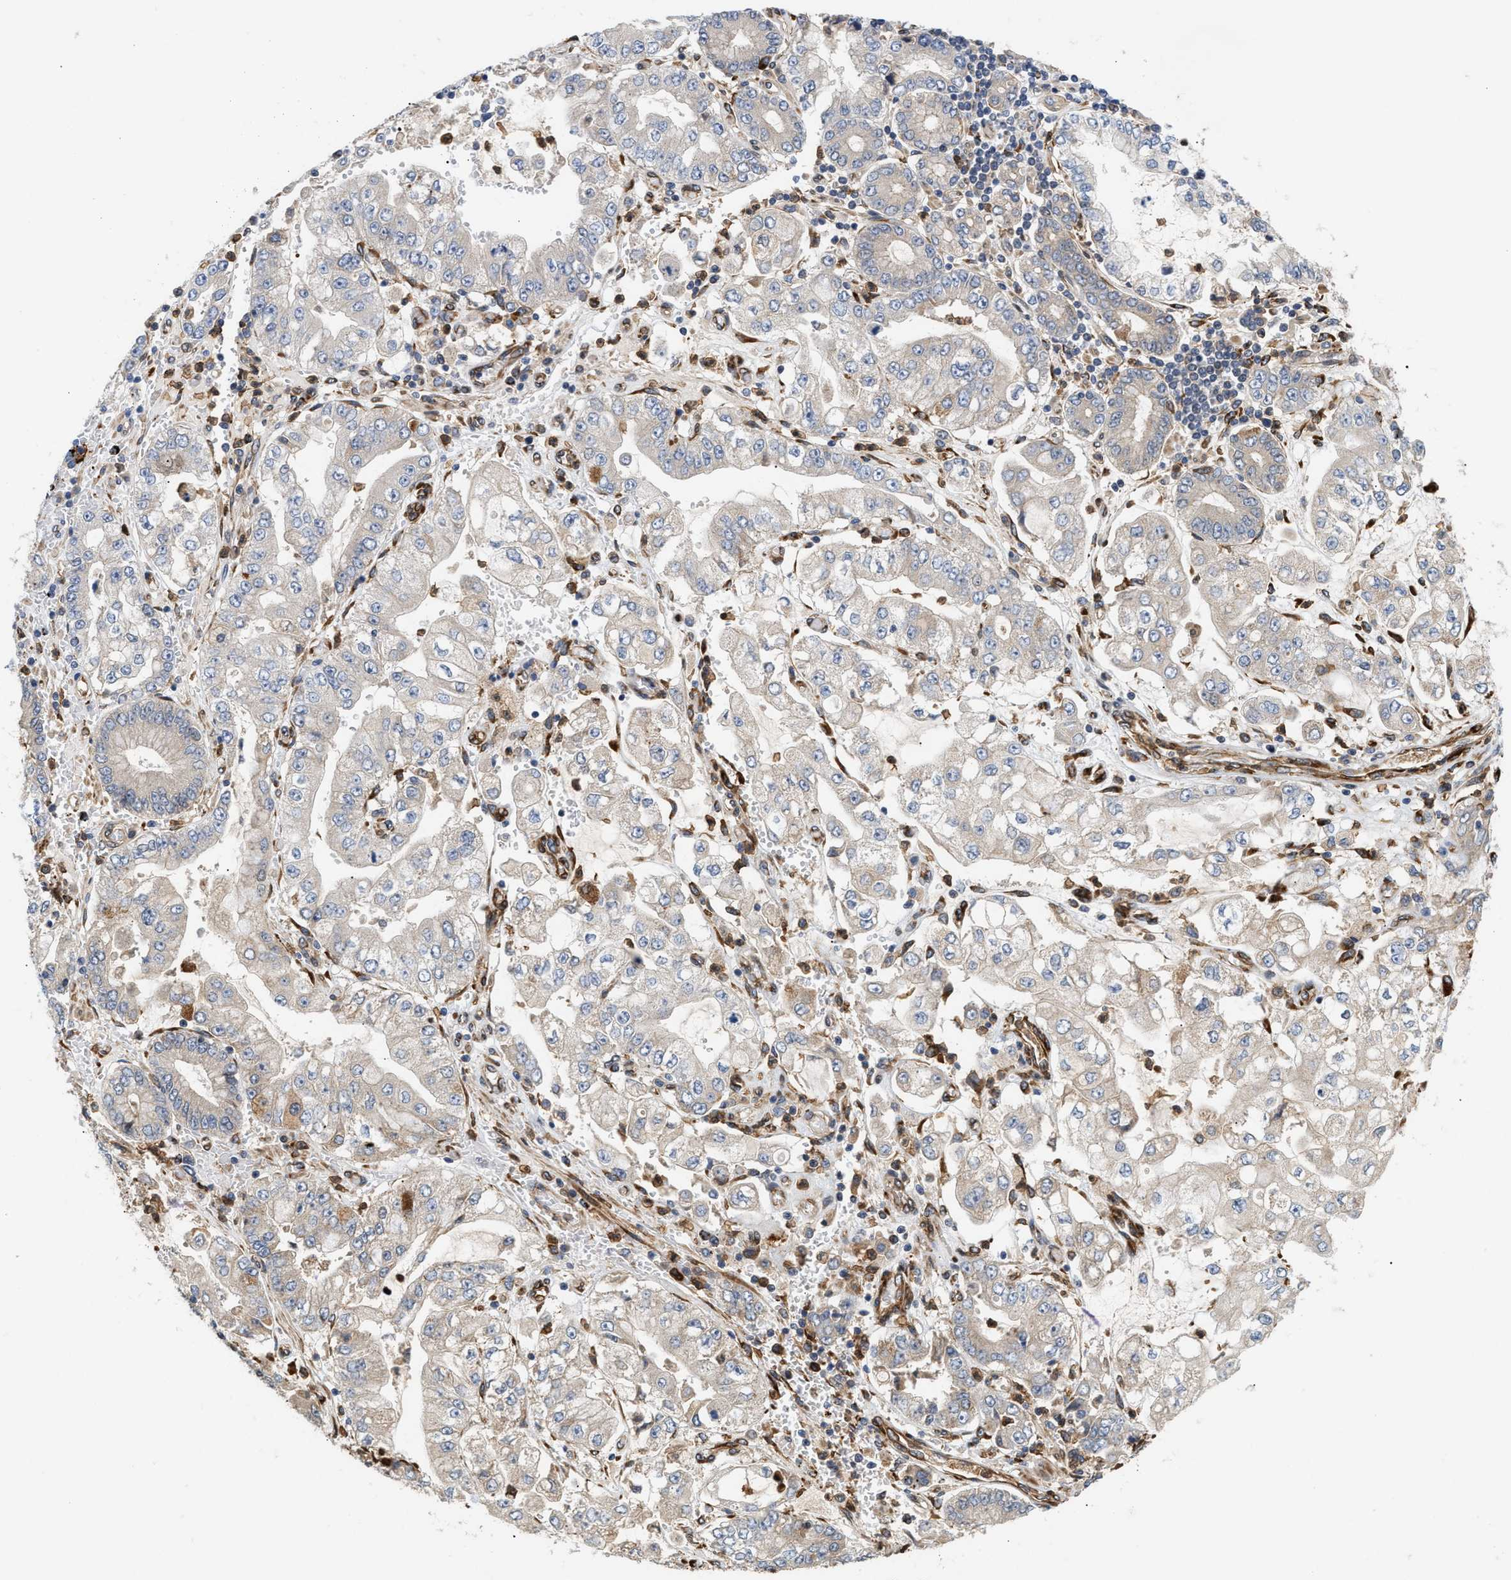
{"staining": {"intensity": "negative", "quantity": "none", "location": "none"}, "tissue": "stomach cancer", "cell_type": "Tumor cells", "image_type": "cancer", "snomed": [{"axis": "morphology", "description": "Adenocarcinoma, NOS"}, {"axis": "topography", "description": "Stomach"}], "caption": "This image is of adenocarcinoma (stomach) stained with IHC to label a protein in brown with the nuclei are counter-stained blue. There is no expression in tumor cells. Brightfield microscopy of immunohistochemistry (IHC) stained with DAB (3,3'-diaminobenzidine) (brown) and hematoxylin (blue), captured at high magnification.", "gene": "PLCD1", "patient": {"sex": "male", "age": 76}}